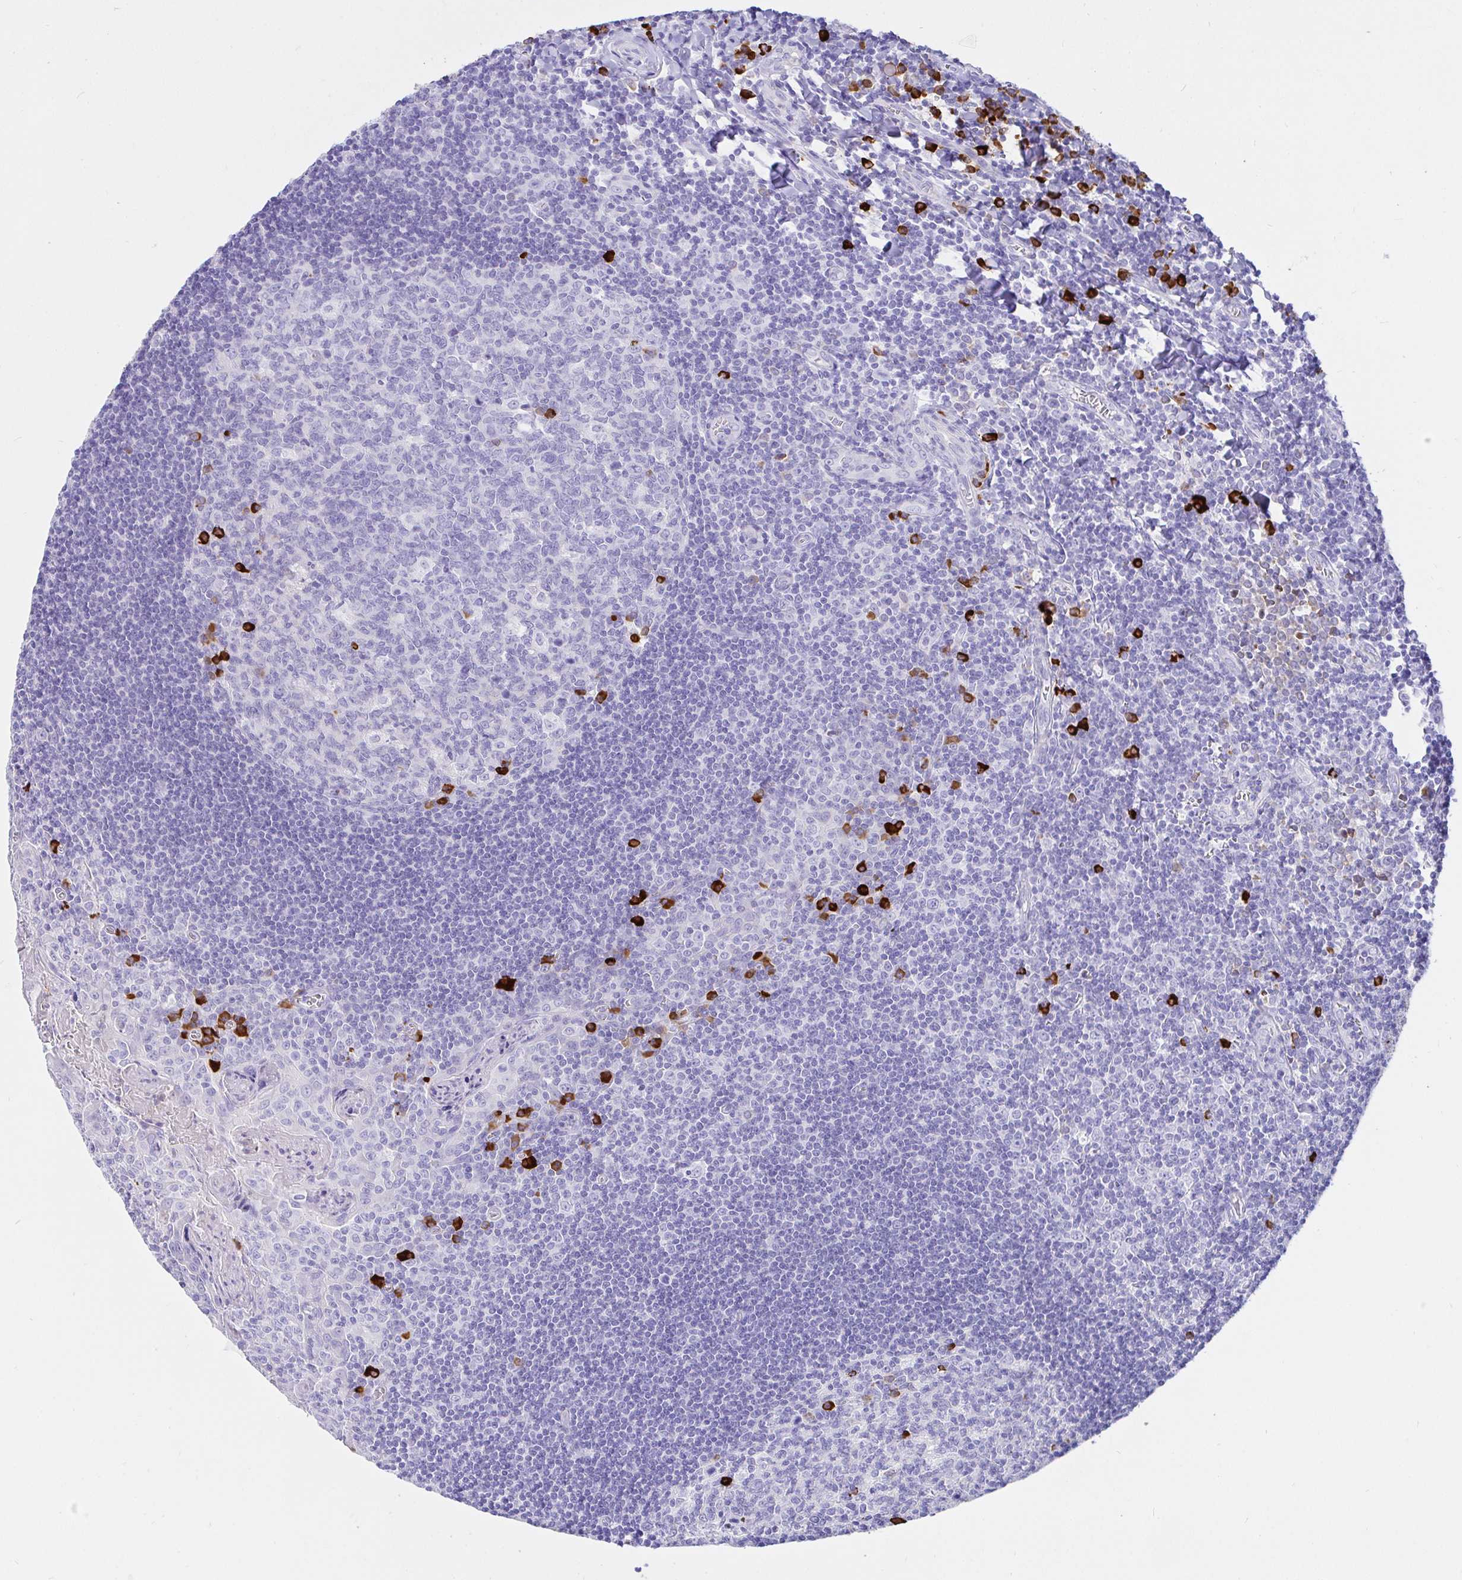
{"staining": {"intensity": "strong", "quantity": "<25%", "location": "cytoplasmic/membranous"}, "tissue": "tonsil", "cell_type": "Germinal center cells", "image_type": "normal", "snomed": [{"axis": "morphology", "description": "Normal tissue, NOS"}, {"axis": "morphology", "description": "Inflammation, NOS"}, {"axis": "topography", "description": "Tonsil"}], "caption": "Immunohistochemistry (IHC) (DAB) staining of benign tonsil demonstrates strong cytoplasmic/membranous protein staining in about <25% of germinal center cells. (DAB (3,3'-diaminobenzidine) IHC, brown staining for protein, blue staining for nuclei).", "gene": "CCDC62", "patient": {"sex": "female", "age": 31}}